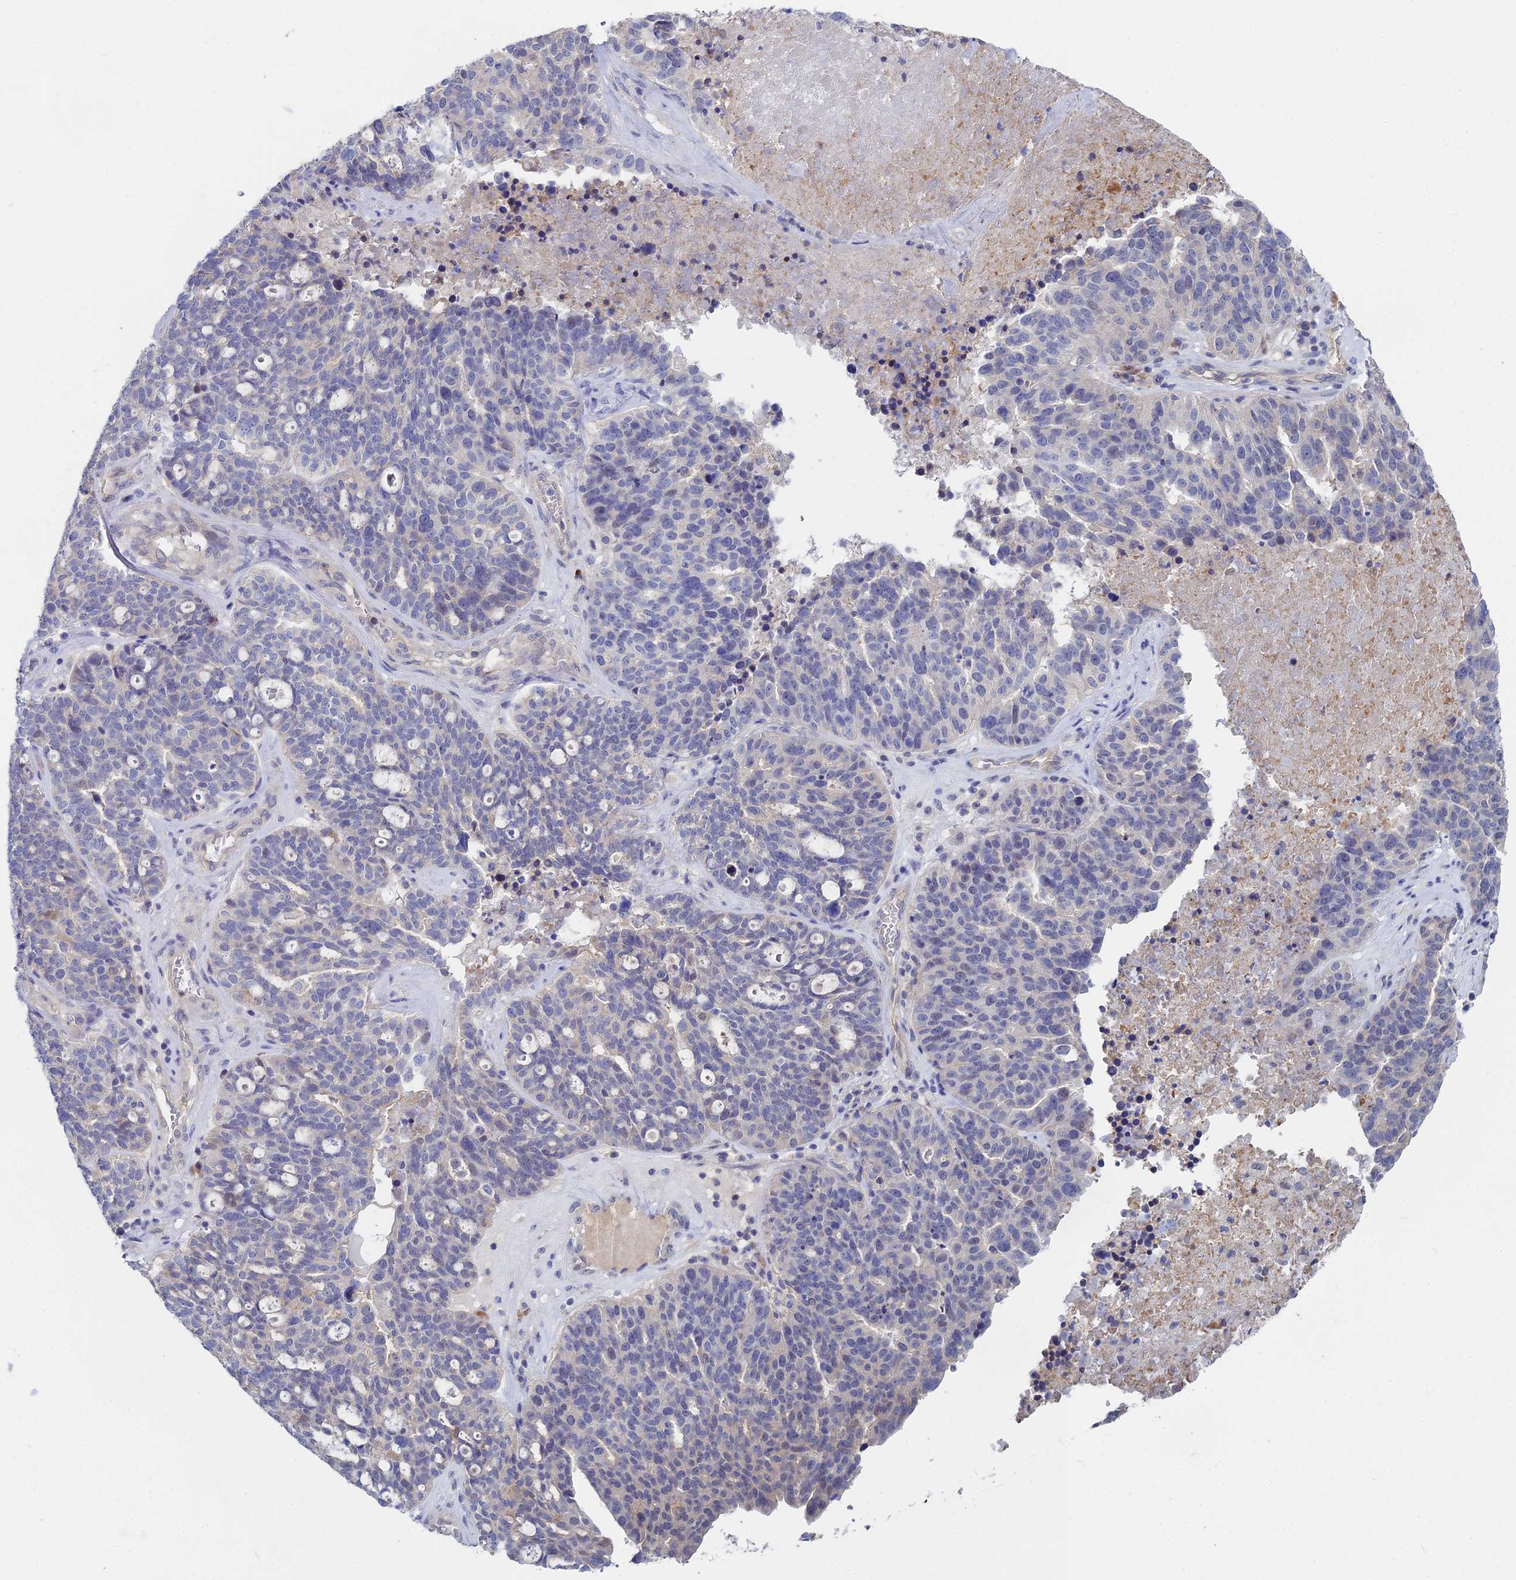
{"staining": {"intensity": "negative", "quantity": "none", "location": "none"}, "tissue": "ovarian cancer", "cell_type": "Tumor cells", "image_type": "cancer", "snomed": [{"axis": "morphology", "description": "Cystadenocarcinoma, serous, NOS"}, {"axis": "topography", "description": "Ovary"}], "caption": "Serous cystadenocarcinoma (ovarian) was stained to show a protein in brown. There is no significant staining in tumor cells. The staining is performed using DAB (3,3'-diaminobenzidine) brown chromogen with nuclei counter-stained in using hematoxylin.", "gene": "DNAH14", "patient": {"sex": "female", "age": 59}}